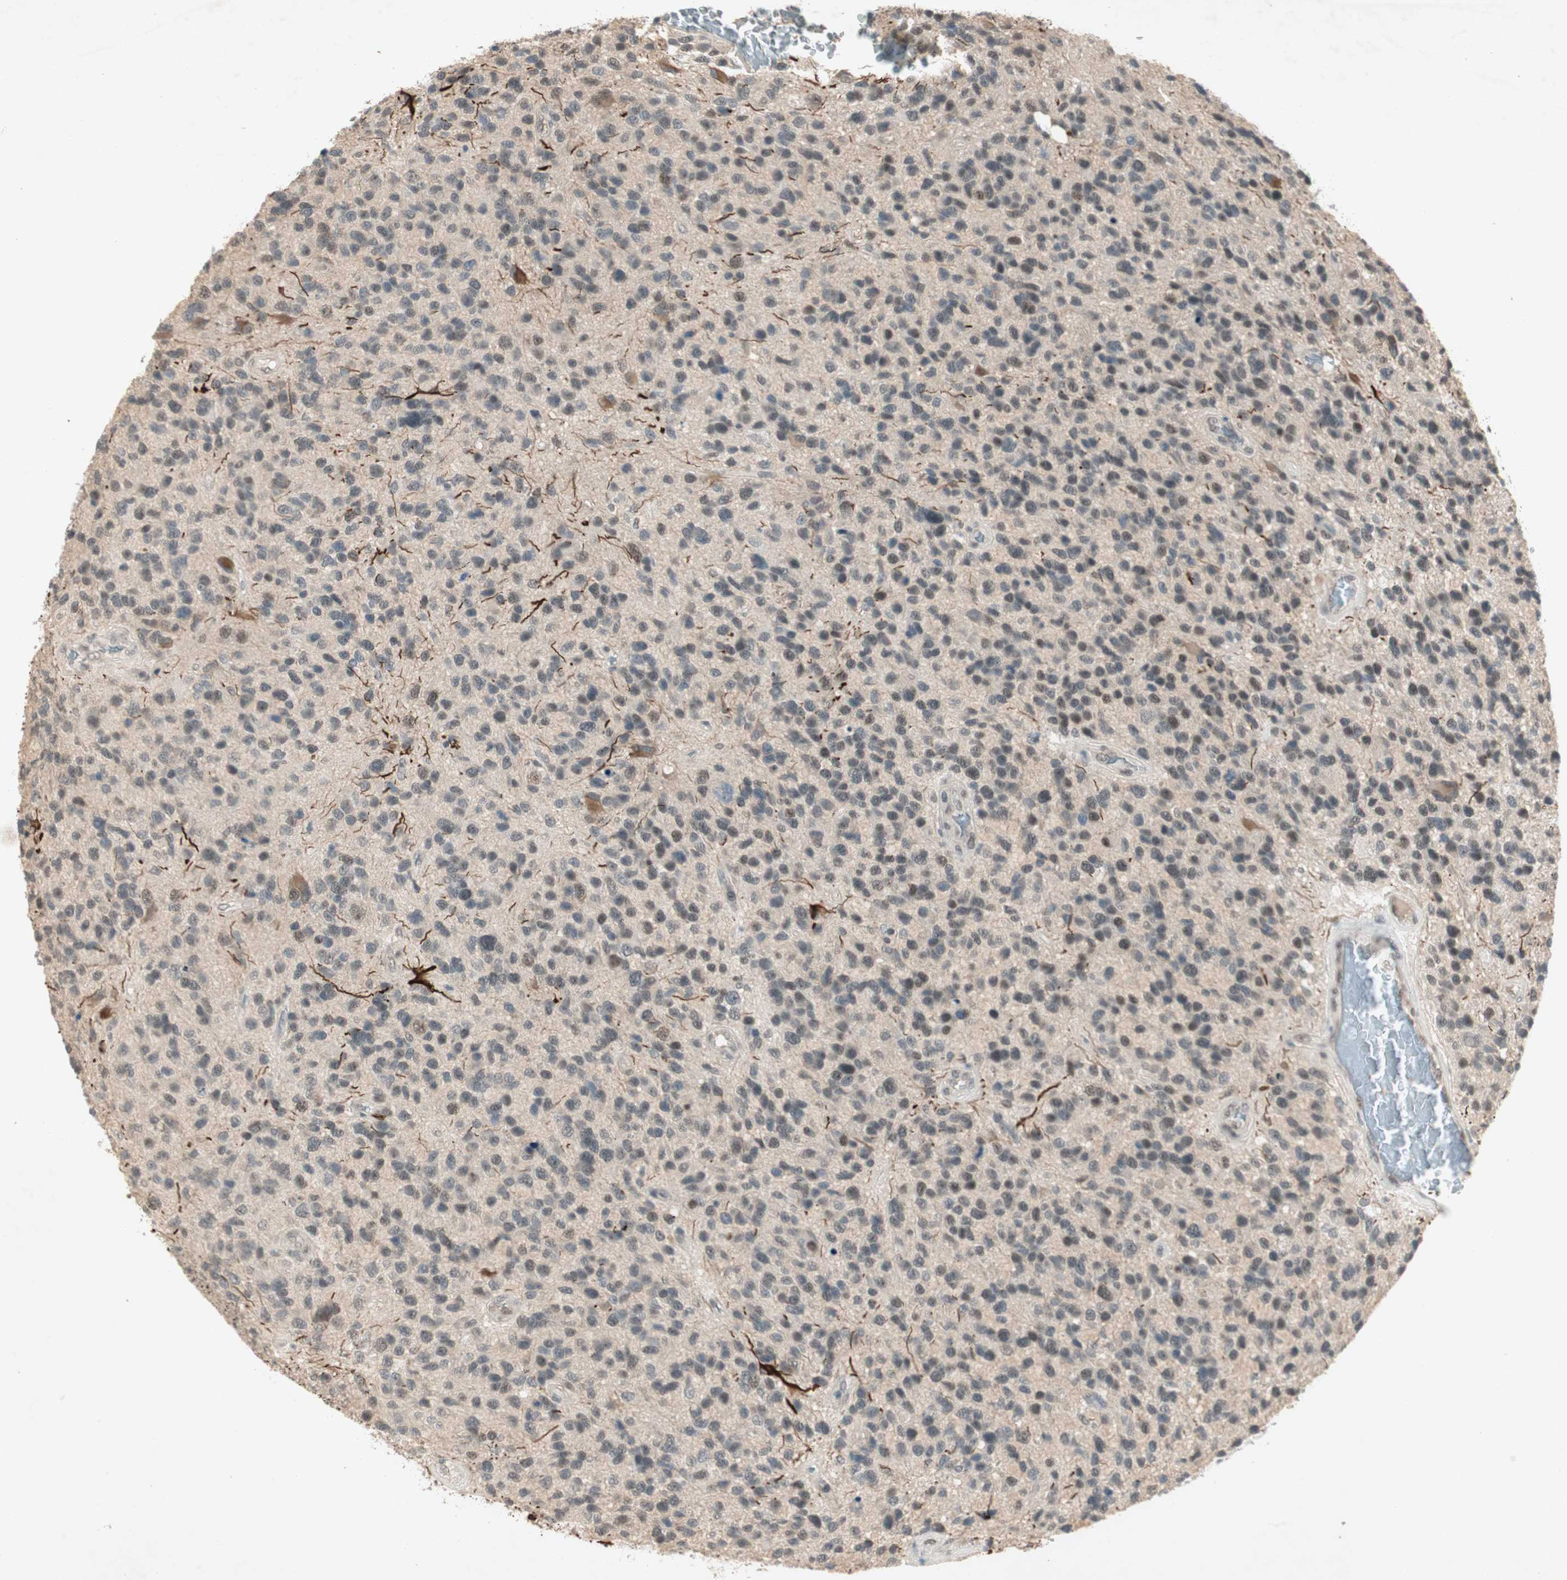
{"staining": {"intensity": "strong", "quantity": "<25%", "location": "cytoplasmic/membranous"}, "tissue": "glioma", "cell_type": "Tumor cells", "image_type": "cancer", "snomed": [{"axis": "morphology", "description": "Glioma, malignant, High grade"}, {"axis": "topography", "description": "Brain"}], "caption": "A micrograph of glioma stained for a protein shows strong cytoplasmic/membranous brown staining in tumor cells. (IHC, brightfield microscopy, high magnification).", "gene": "RNGTT", "patient": {"sex": "female", "age": 58}}